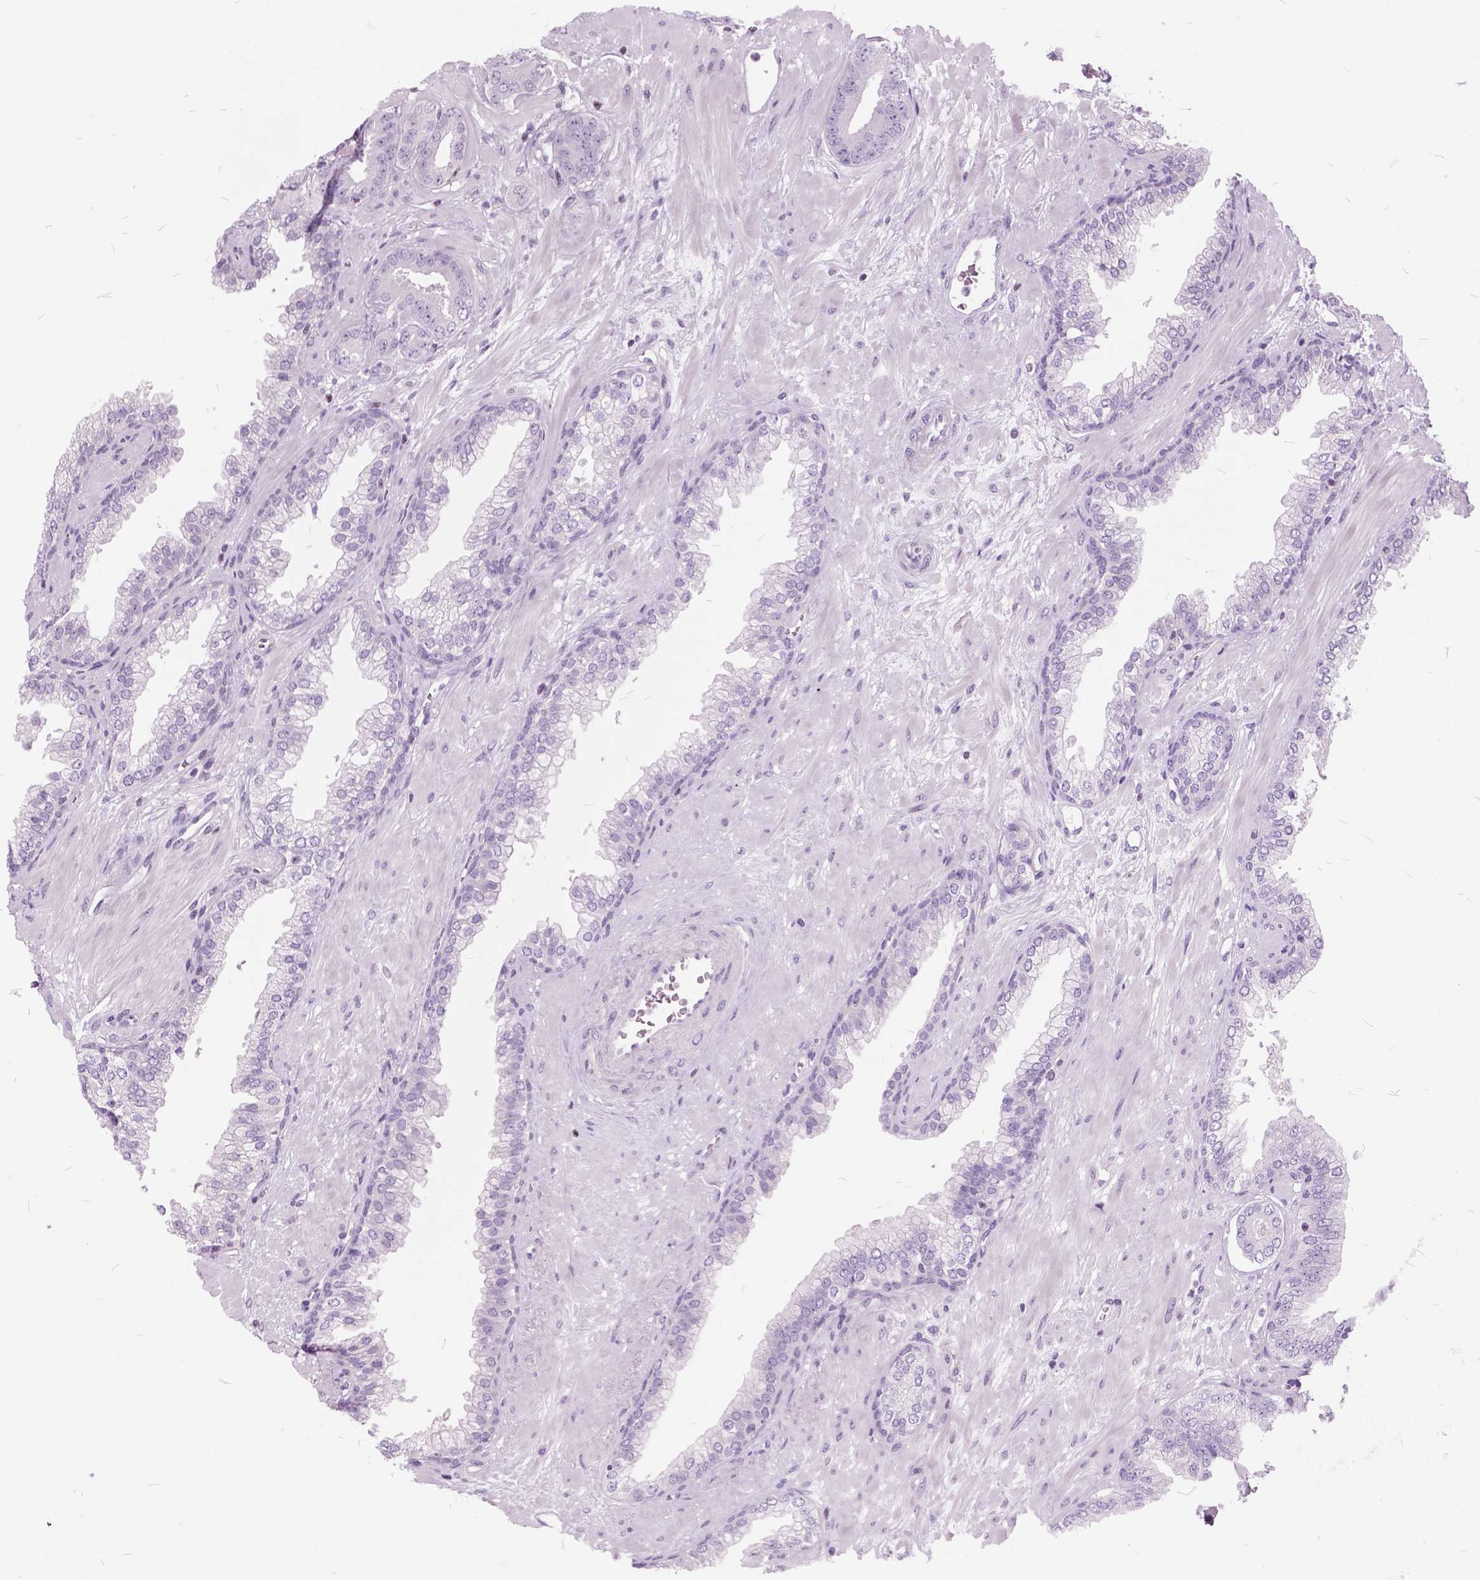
{"staining": {"intensity": "negative", "quantity": "none", "location": "none"}, "tissue": "prostate cancer", "cell_type": "Tumor cells", "image_type": "cancer", "snomed": [{"axis": "morphology", "description": "Adenocarcinoma, Low grade"}, {"axis": "topography", "description": "Prostate"}], "caption": "A high-resolution micrograph shows immunohistochemistry (IHC) staining of adenocarcinoma (low-grade) (prostate), which shows no significant staining in tumor cells. (DAB immunohistochemistry (IHC), high magnification).", "gene": "SP140", "patient": {"sex": "male", "age": 61}}